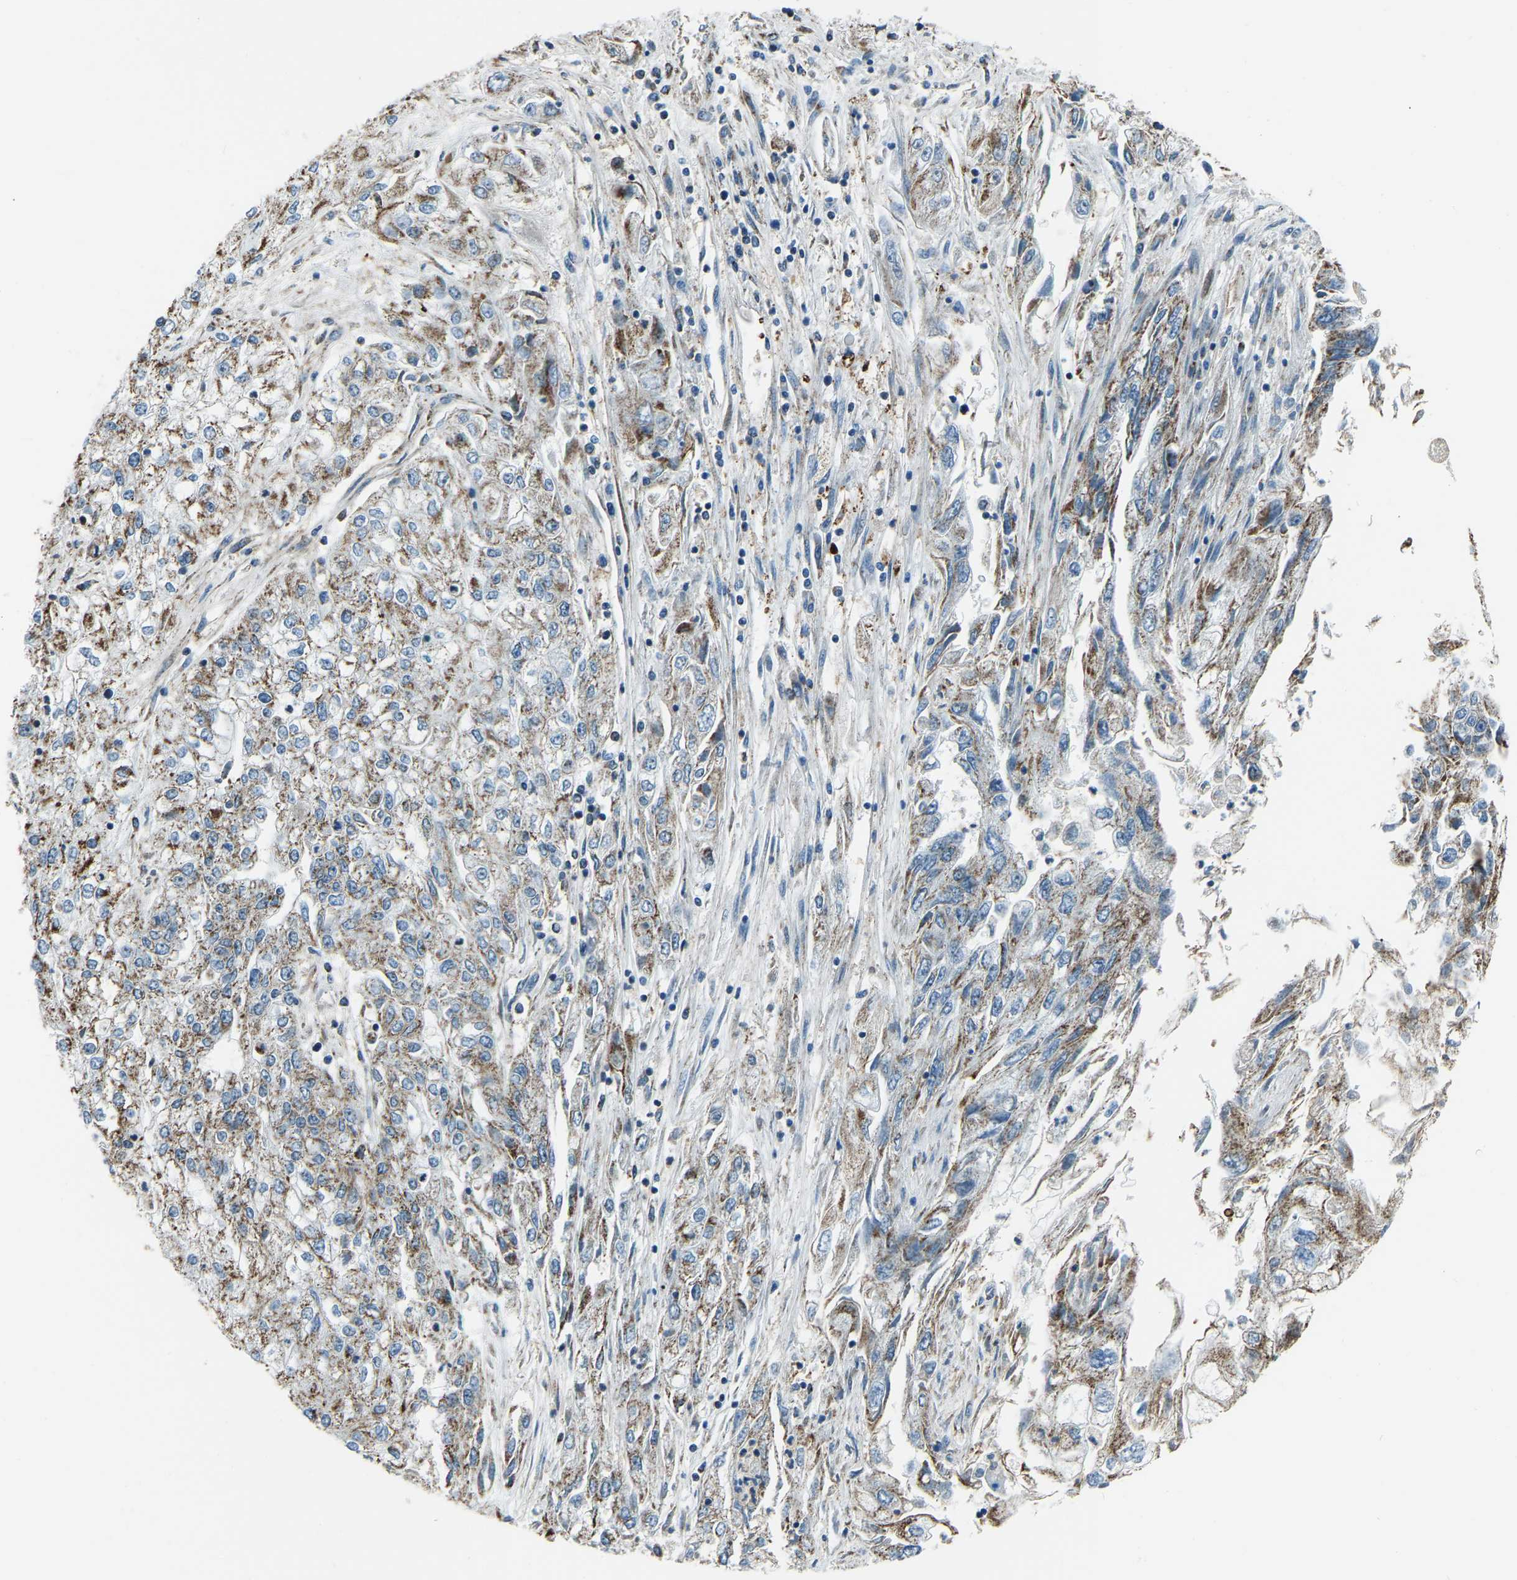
{"staining": {"intensity": "moderate", "quantity": ">75%", "location": "cytoplasmic/membranous"}, "tissue": "endometrial cancer", "cell_type": "Tumor cells", "image_type": "cancer", "snomed": [{"axis": "morphology", "description": "Adenocarcinoma, NOS"}, {"axis": "topography", "description": "Endometrium"}], "caption": "Endometrial cancer (adenocarcinoma) tissue demonstrates moderate cytoplasmic/membranous positivity in approximately >75% of tumor cells, visualized by immunohistochemistry.", "gene": "RBM33", "patient": {"sex": "female", "age": 49}}